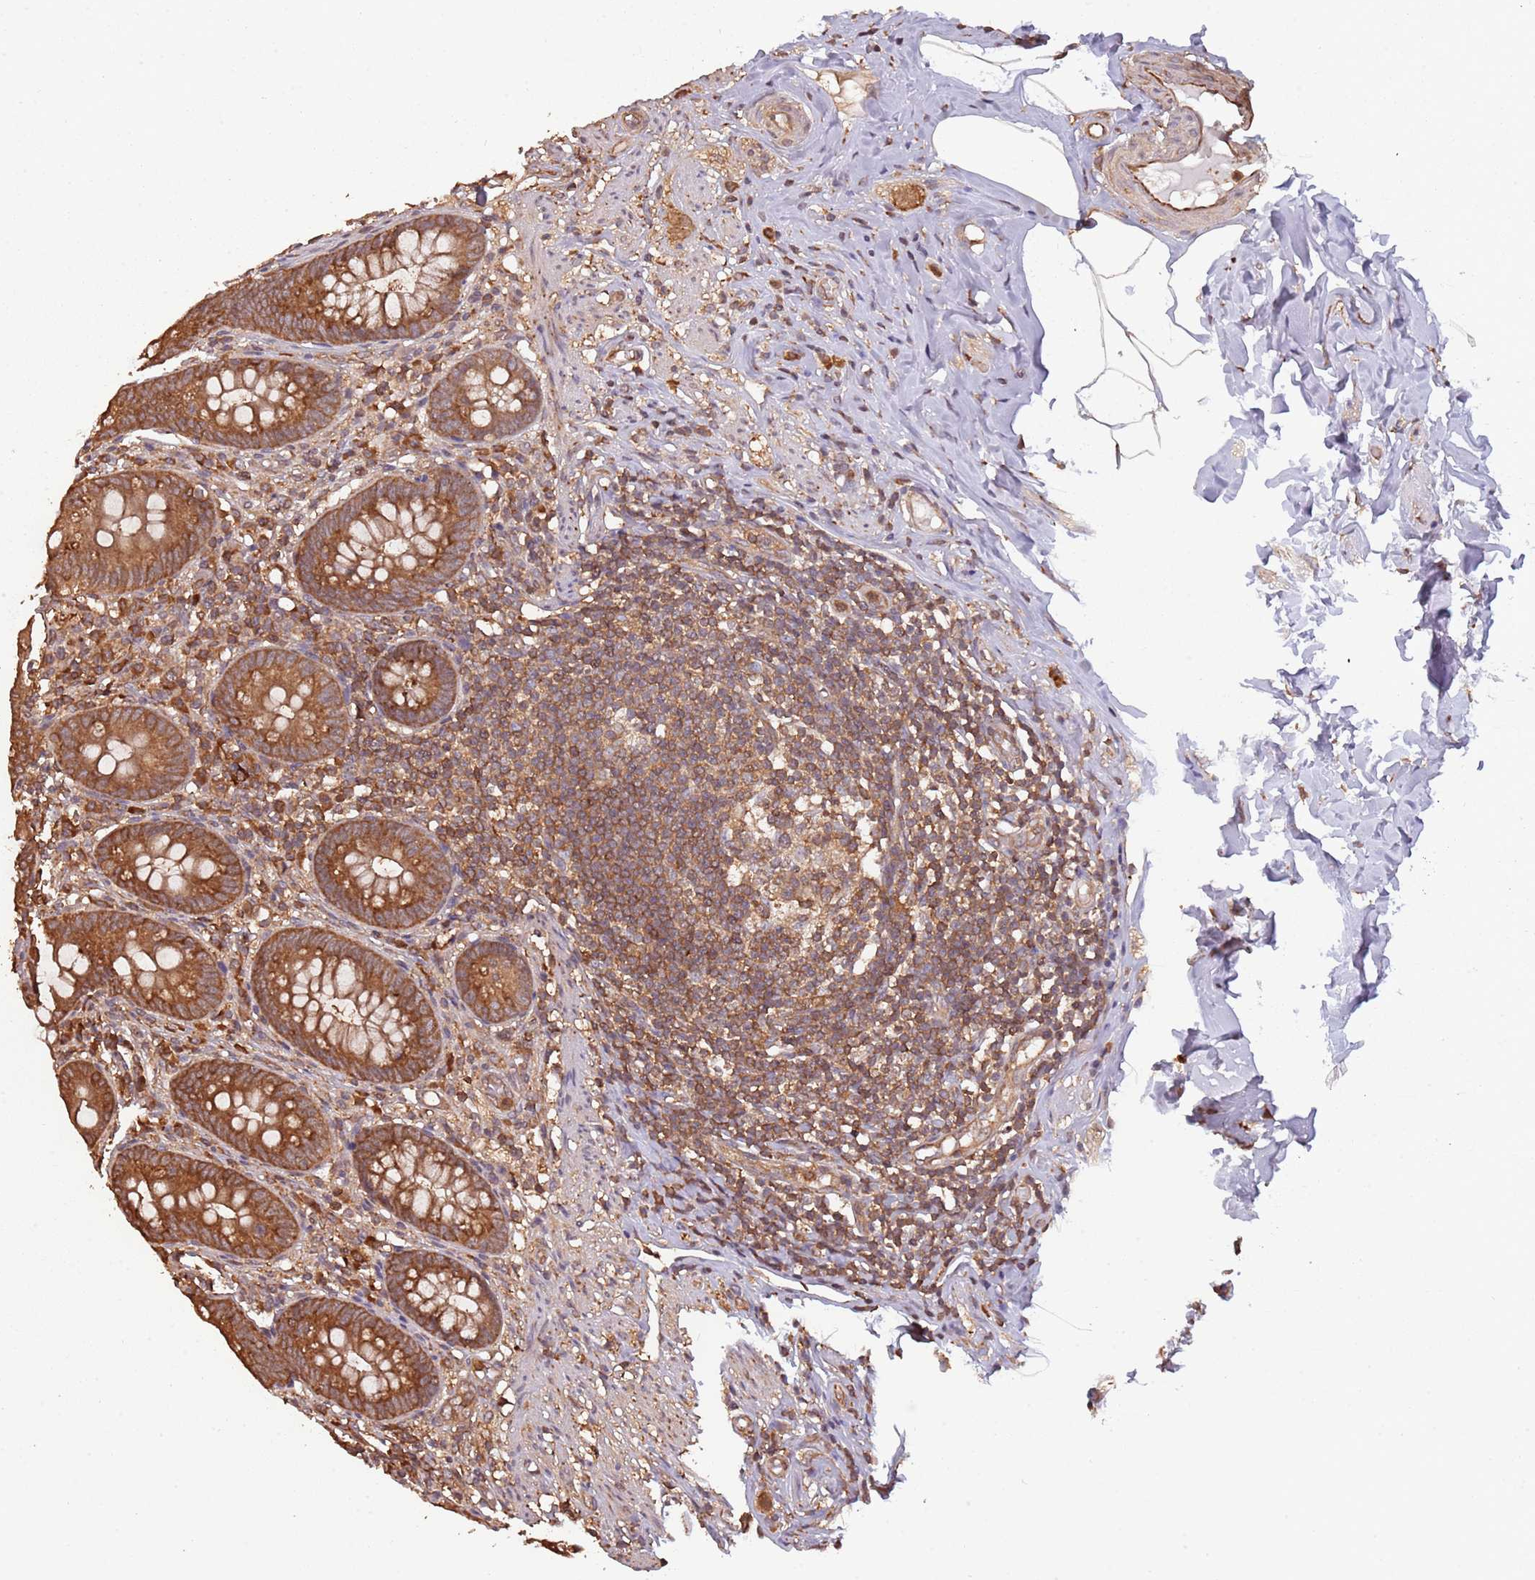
{"staining": {"intensity": "strong", "quantity": ">75%", "location": "cytoplasmic/membranous"}, "tissue": "appendix", "cell_type": "Glandular cells", "image_type": "normal", "snomed": [{"axis": "morphology", "description": "Normal tissue, NOS"}, {"axis": "topography", "description": "Appendix"}], "caption": "High-power microscopy captured an immunohistochemistry image of benign appendix, revealing strong cytoplasmic/membranous expression in approximately >75% of glandular cells.", "gene": "COG4", "patient": {"sex": "male", "age": 55}}